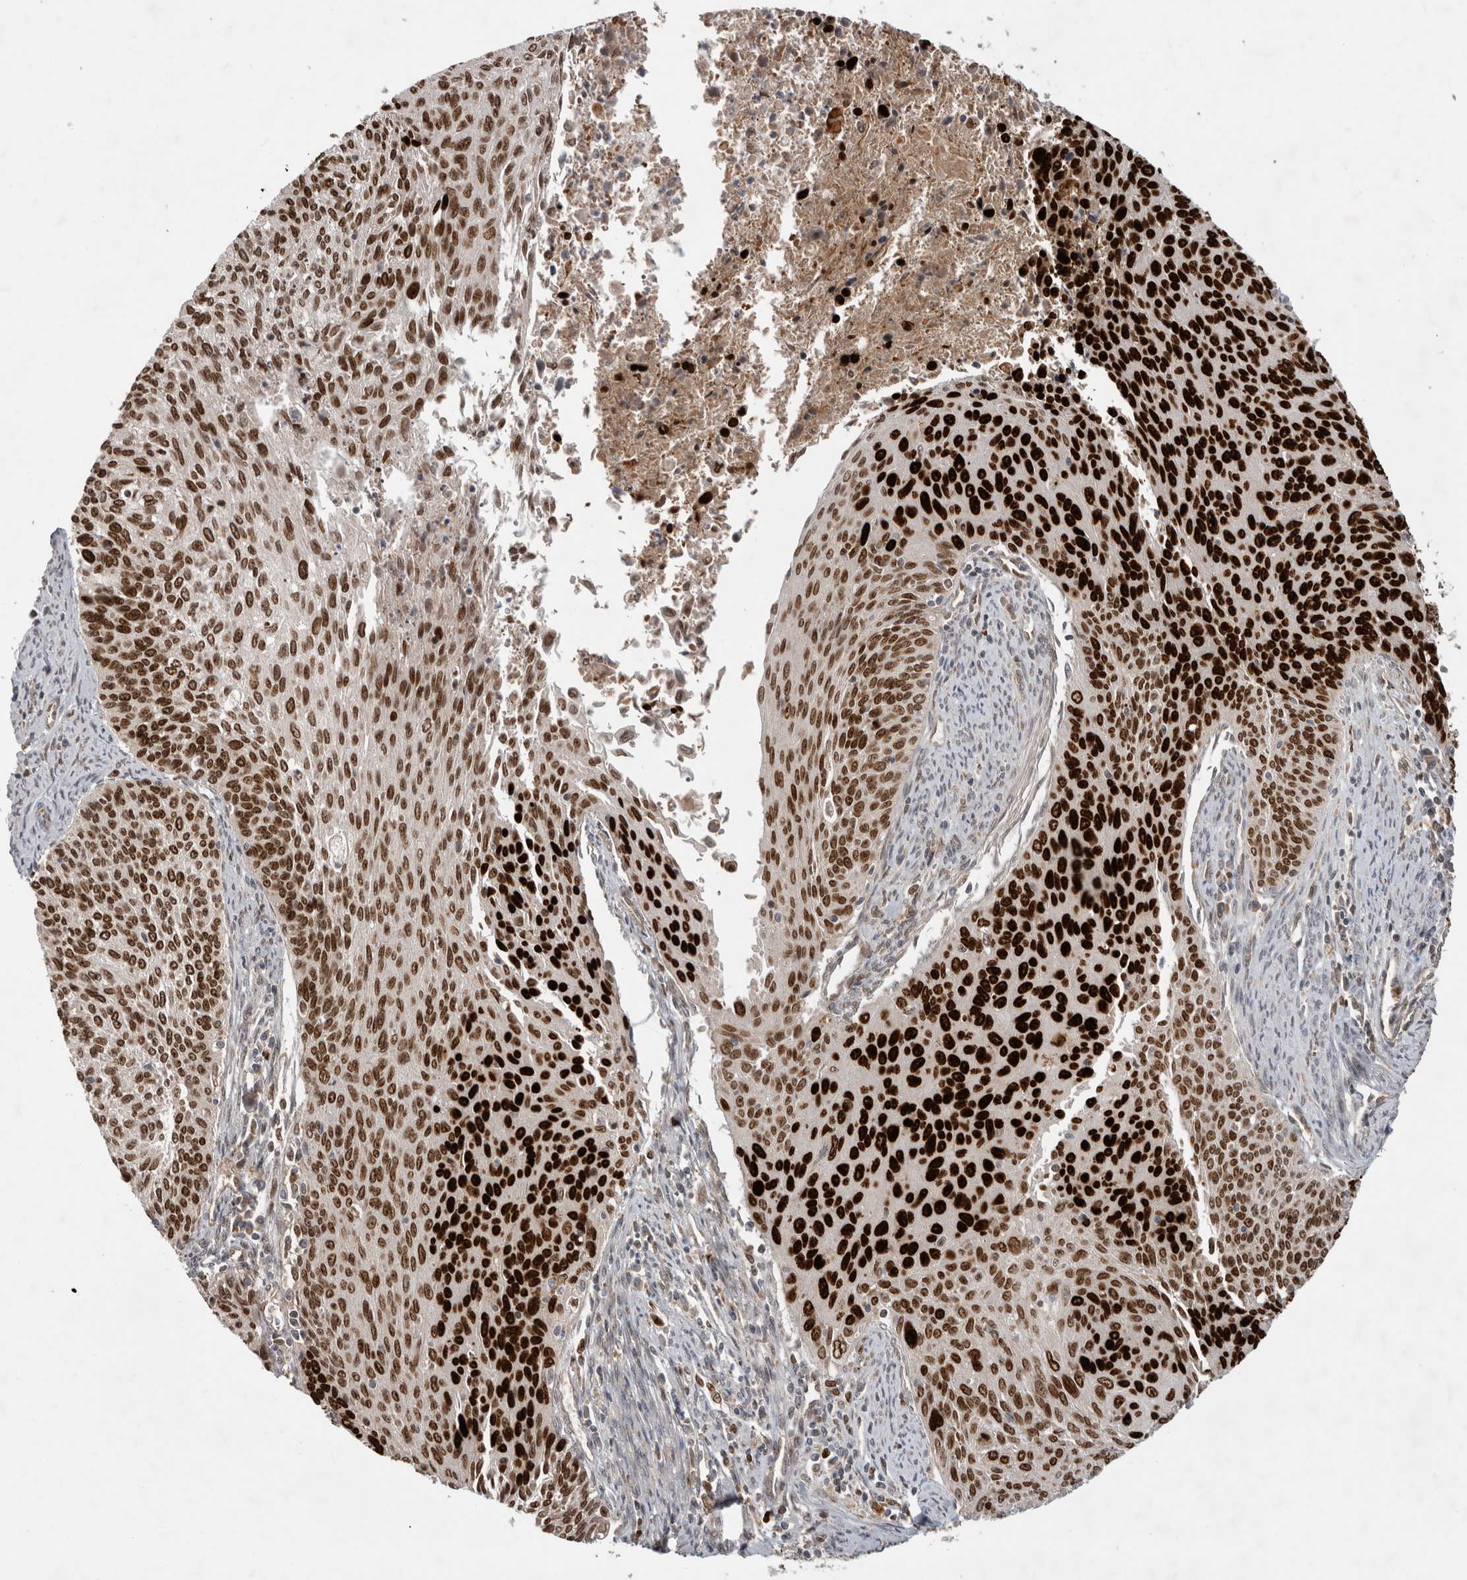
{"staining": {"intensity": "strong", "quantity": ">75%", "location": "nuclear"}, "tissue": "cervical cancer", "cell_type": "Tumor cells", "image_type": "cancer", "snomed": [{"axis": "morphology", "description": "Squamous cell carcinoma, NOS"}, {"axis": "topography", "description": "Cervix"}], "caption": "High-magnification brightfield microscopy of cervical cancer stained with DAB (brown) and counterstained with hematoxylin (blue). tumor cells exhibit strong nuclear staining is present in about>75% of cells. (Brightfield microscopy of DAB IHC at high magnification).", "gene": "INSRR", "patient": {"sex": "female", "age": 55}}